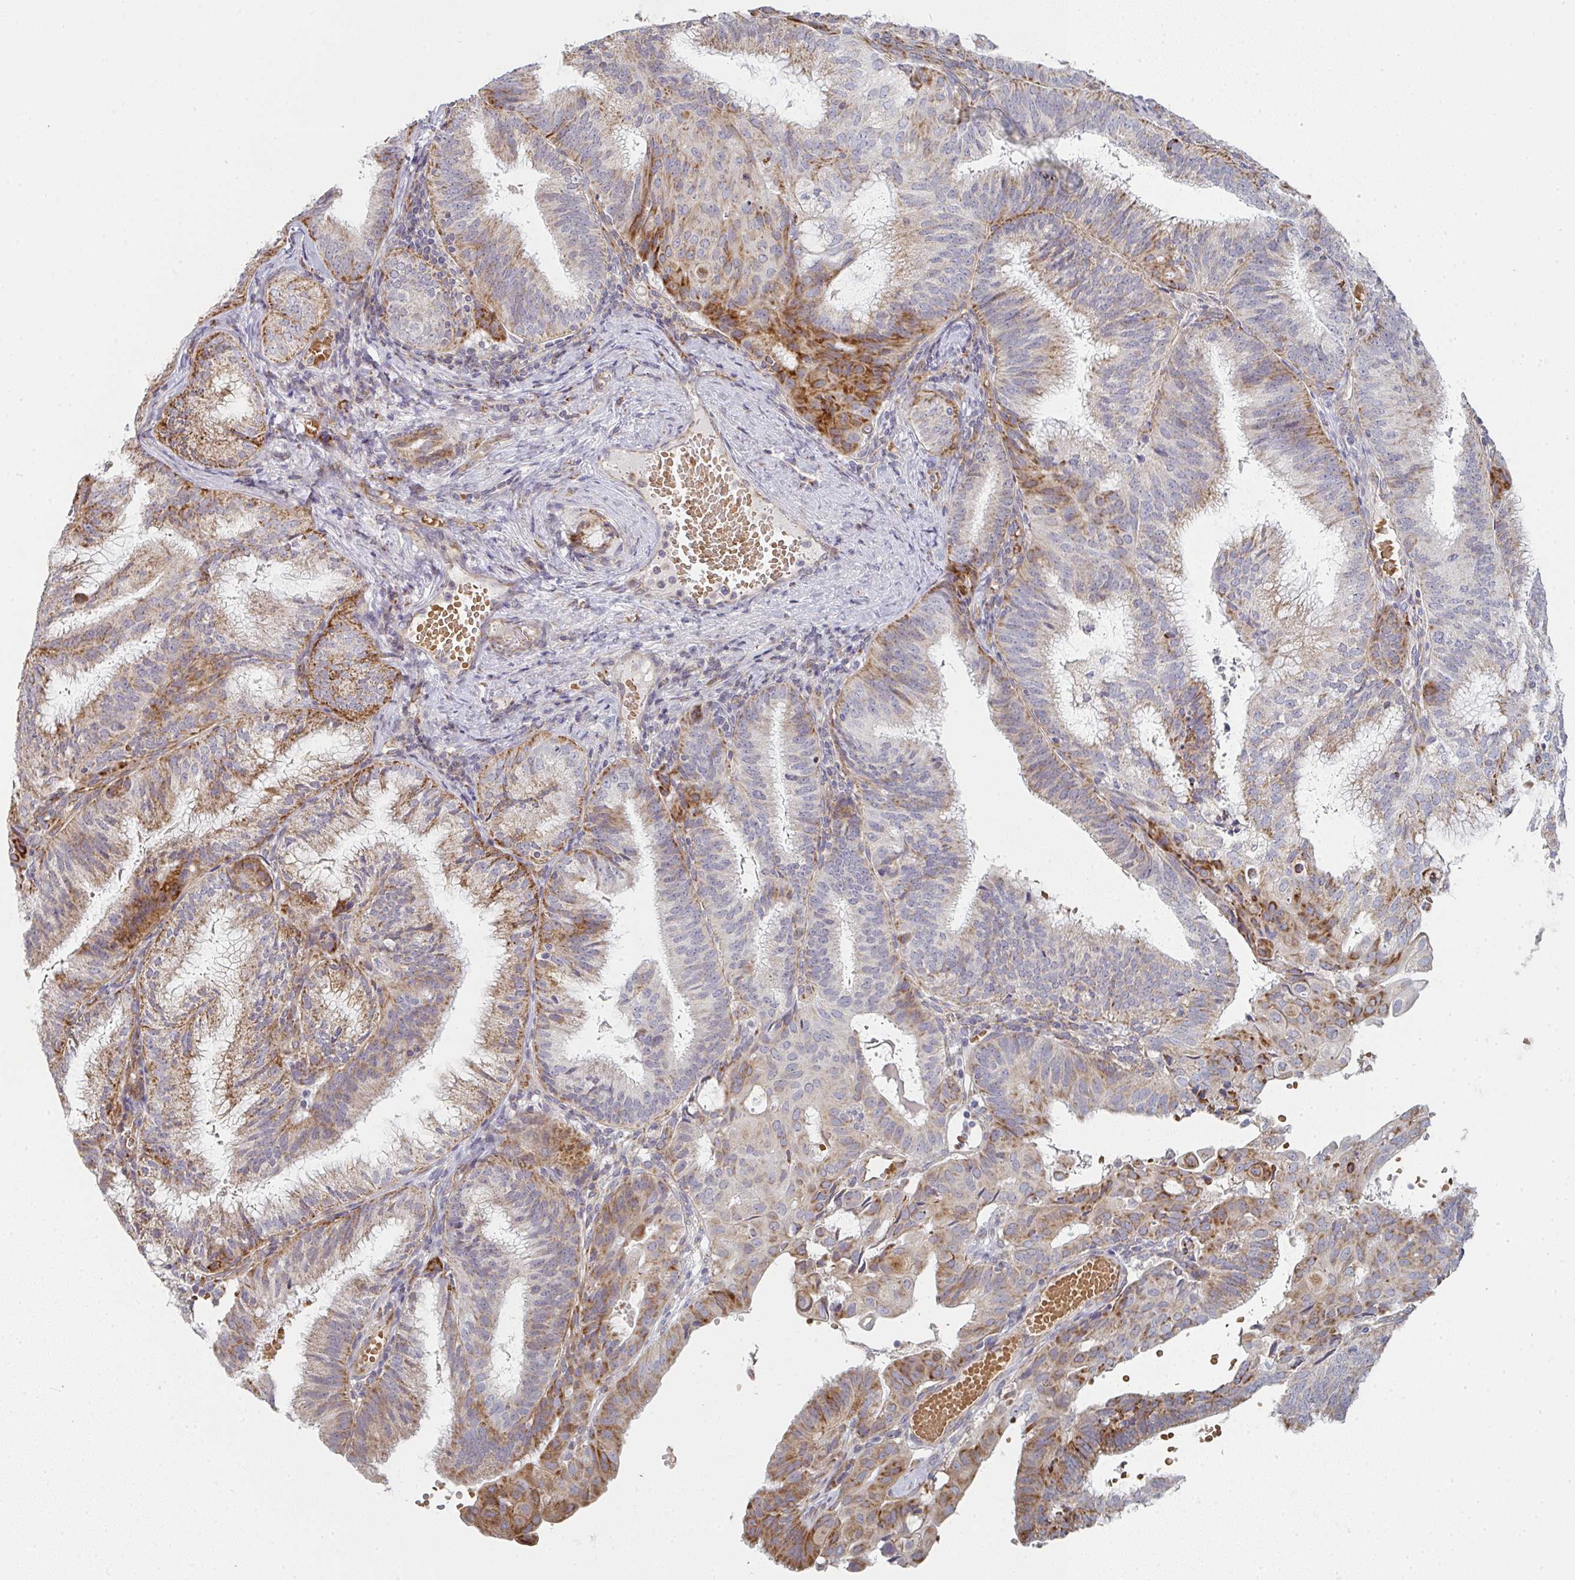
{"staining": {"intensity": "moderate", "quantity": "25%-75%", "location": "cytoplasmic/membranous"}, "tissue": "endometrial cancer", "cell_type": "Tumor cells", "image_type": "cancer", "snomed": [{"axis": "morphology", "description": "Adenocarcinoma, NOS"}, {"axis": "topography", "description": "Endometrium"}], "caption": "Protein staining demonstrates moderate cytoplasmic/membranous staining in approximately 25%-75% of tumor cells in endometrial cancer.", "gene": "ZNF526", "patient": {"sex": "female", "age": 49}}